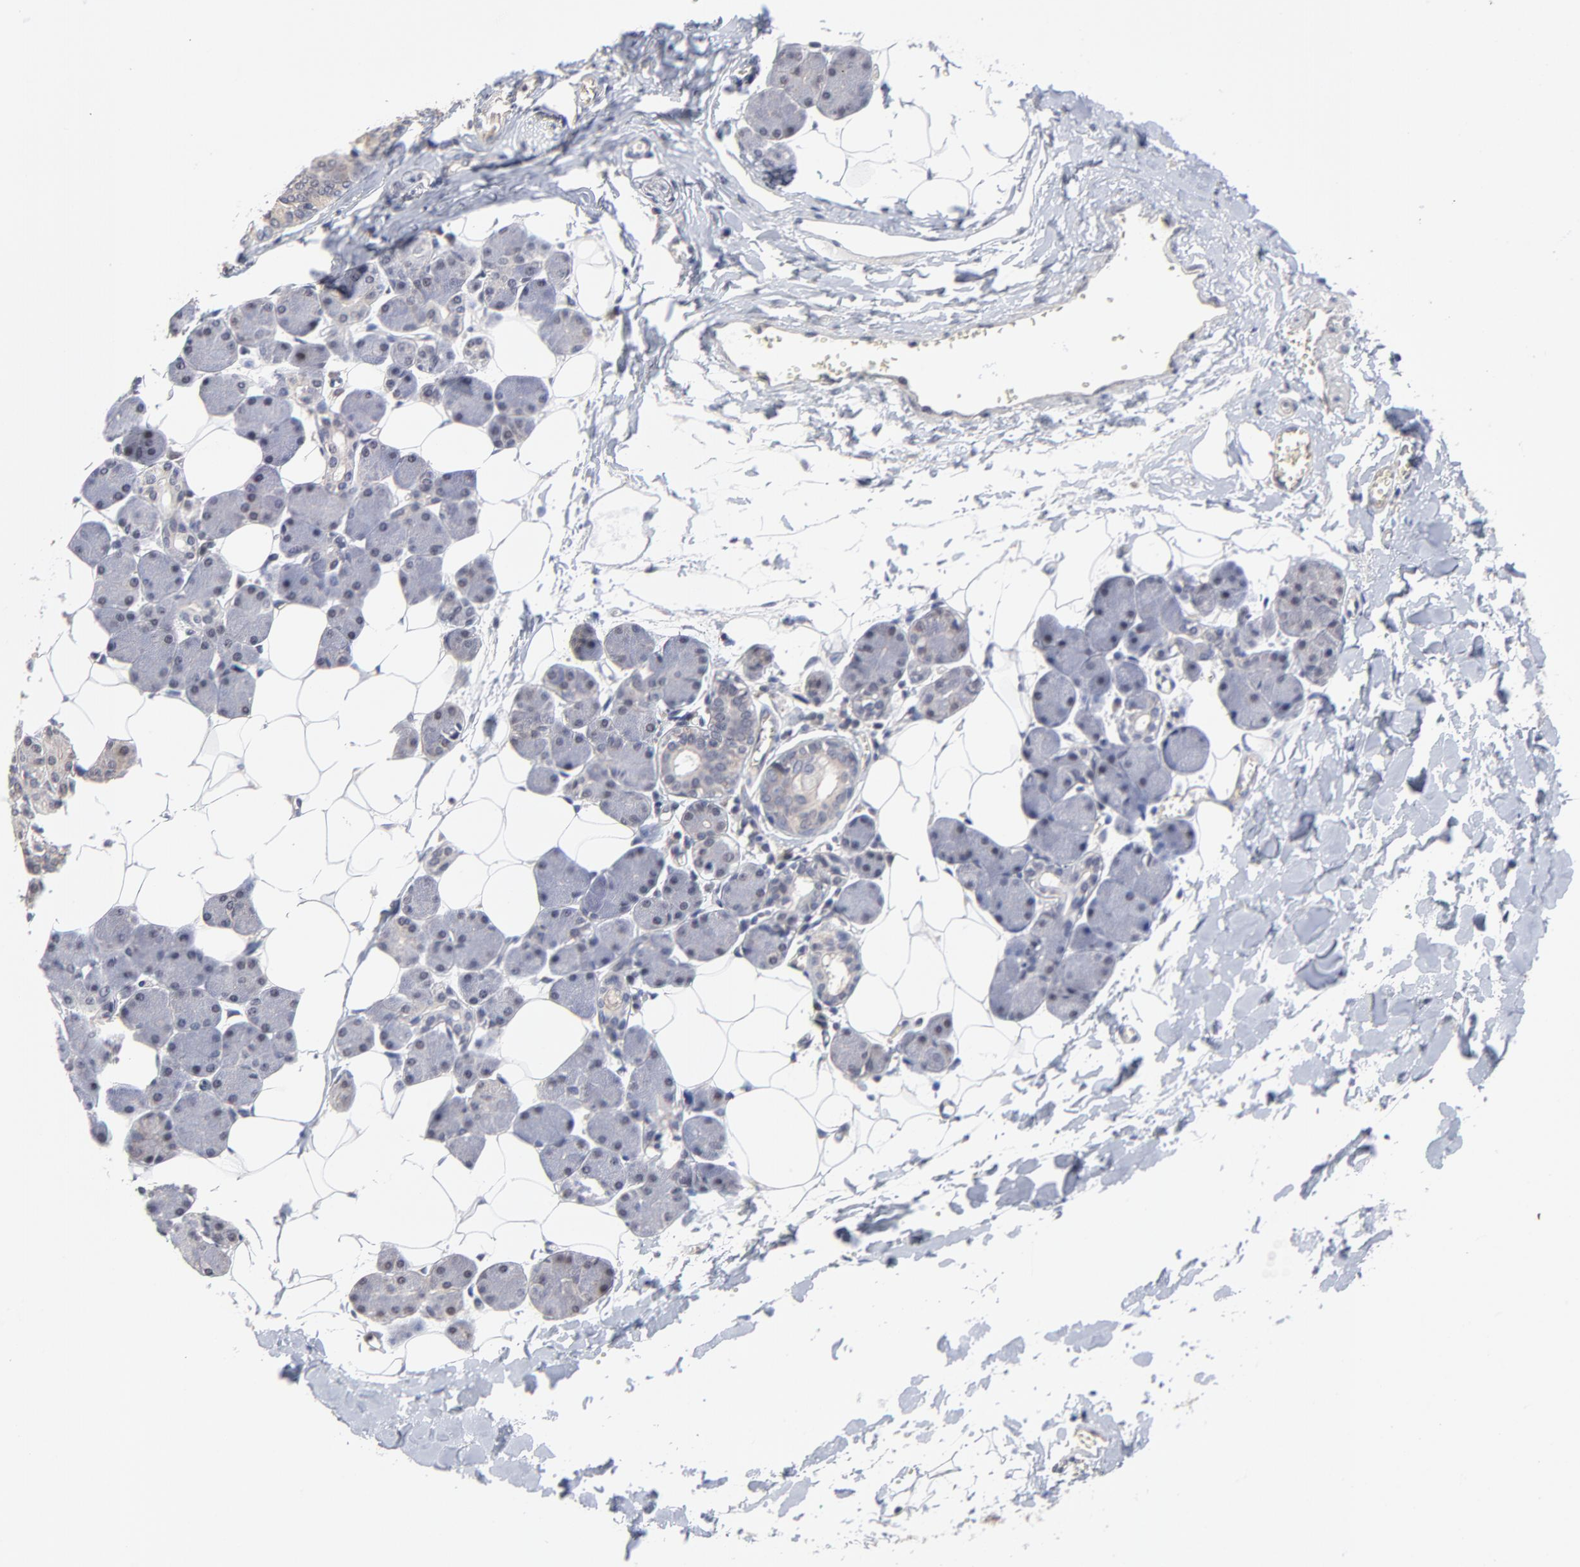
{"staining": {"intensity": "negative", "quantity": "none", "location": "none"}, "tissue": "salivary gland", "cell_type": "Glandular cells", "image_type": "normal", "snomed": [{"axis": "morphology", "description": "Normal tissue, NOS"}, {"axis": "morphology", "description": "Adenoma, NOS"}, {"axis": "topography", "description": "Salivary gland"}], "caption": "Immunohistochemical staining of unremarkable salivary gland exhibits no significant expression in glandular cells. (DAB IHC, high magnification).", "gene": "ZNF157", "patient": {"sex": "female", "age": 32}}